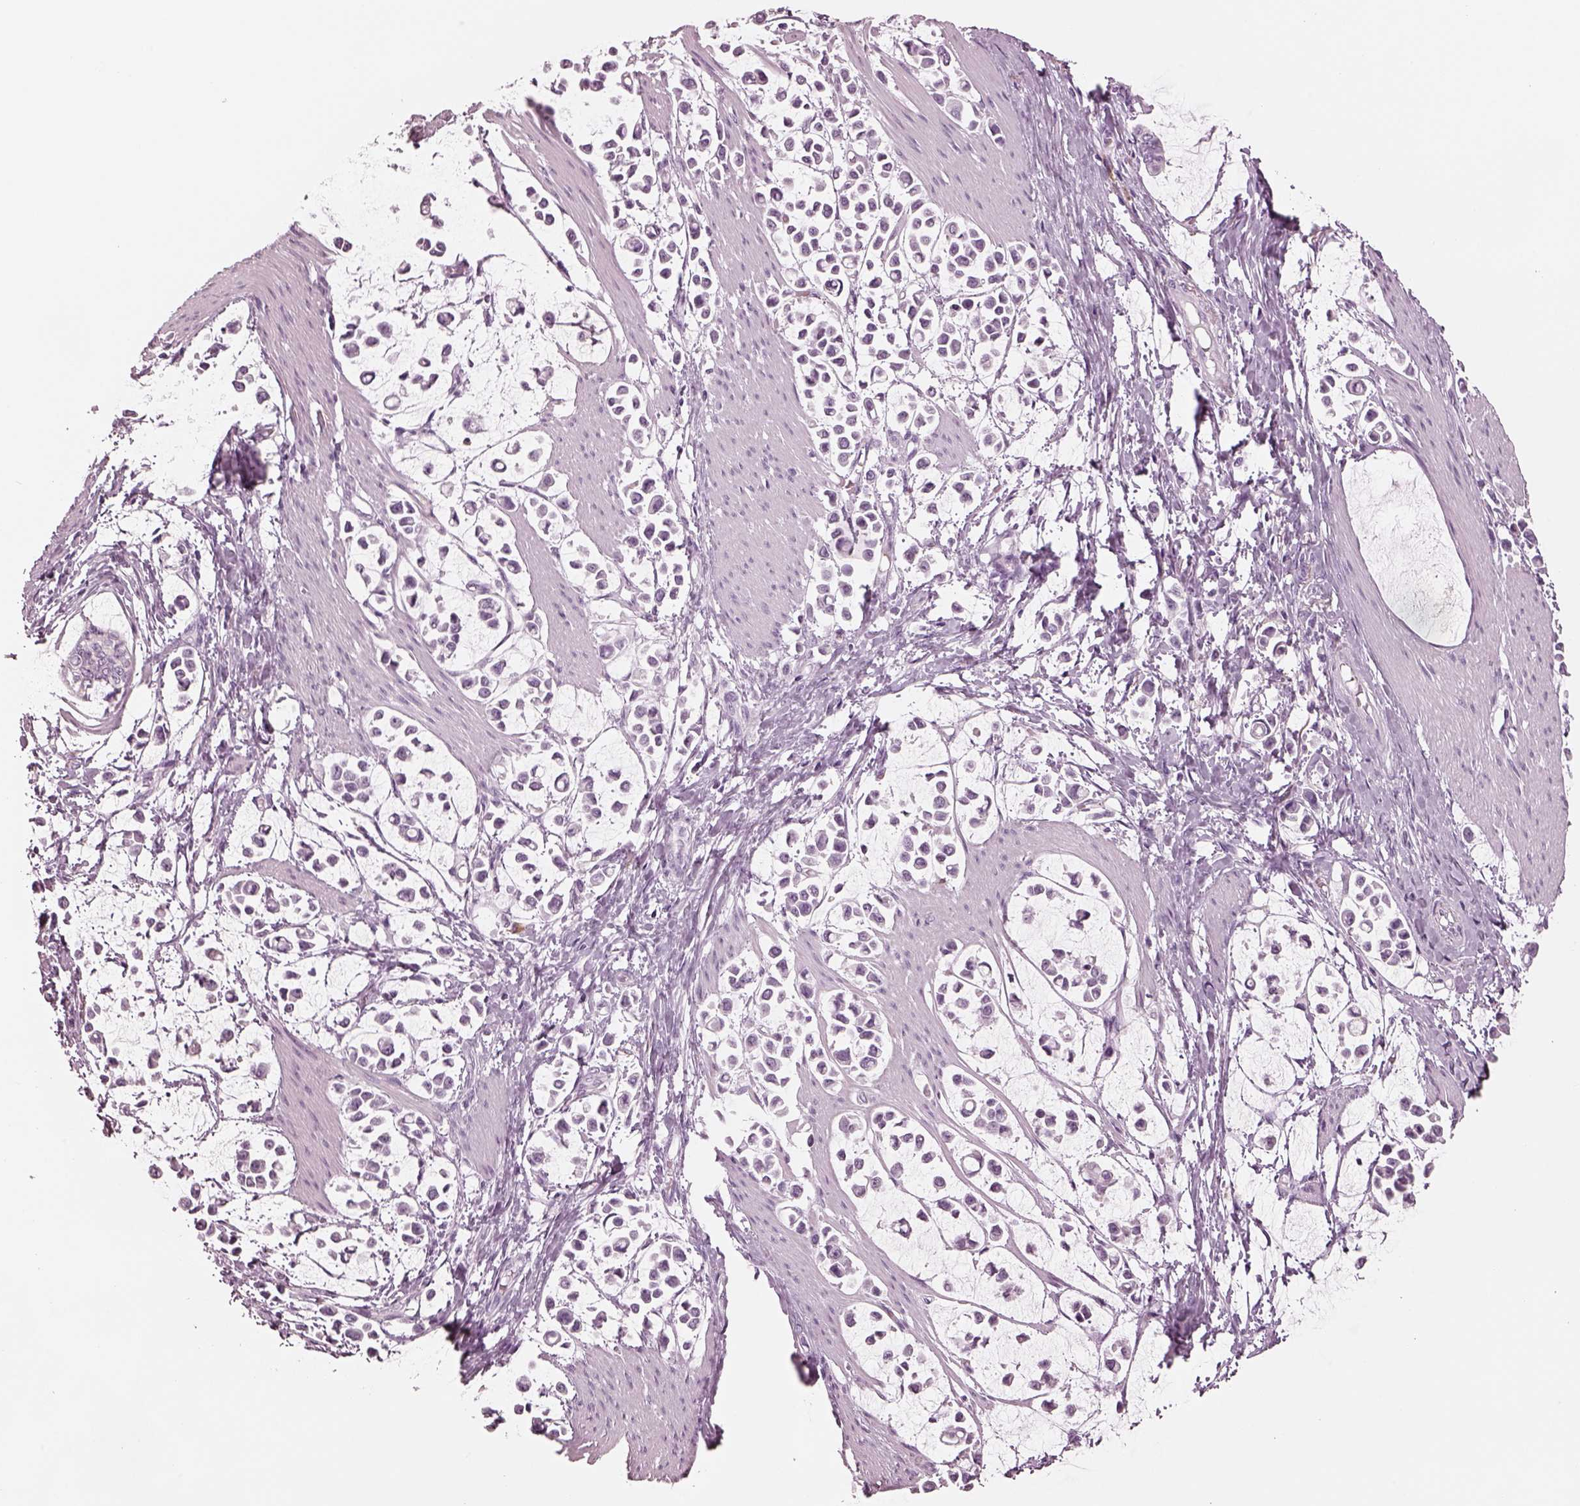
{"staining": {"intensity": "negative", "quantity": "none", "location": "none"}, "tissue": "stomach cancer", "cell_type": "Tumor cells", "image_type": "cancer", "snomed": [{"axis": "morphology", "description": "Adenocarcinoma, NOS"}, {"axis": "topography", "description": "Stomach"}], "caption": "This is a image of immunohistochemistry staining of stomach adenocarcinoma, which shows no expression in tumor cells.", "gene": "CSH1", "patient": {"sex": "male", "age": 82}}